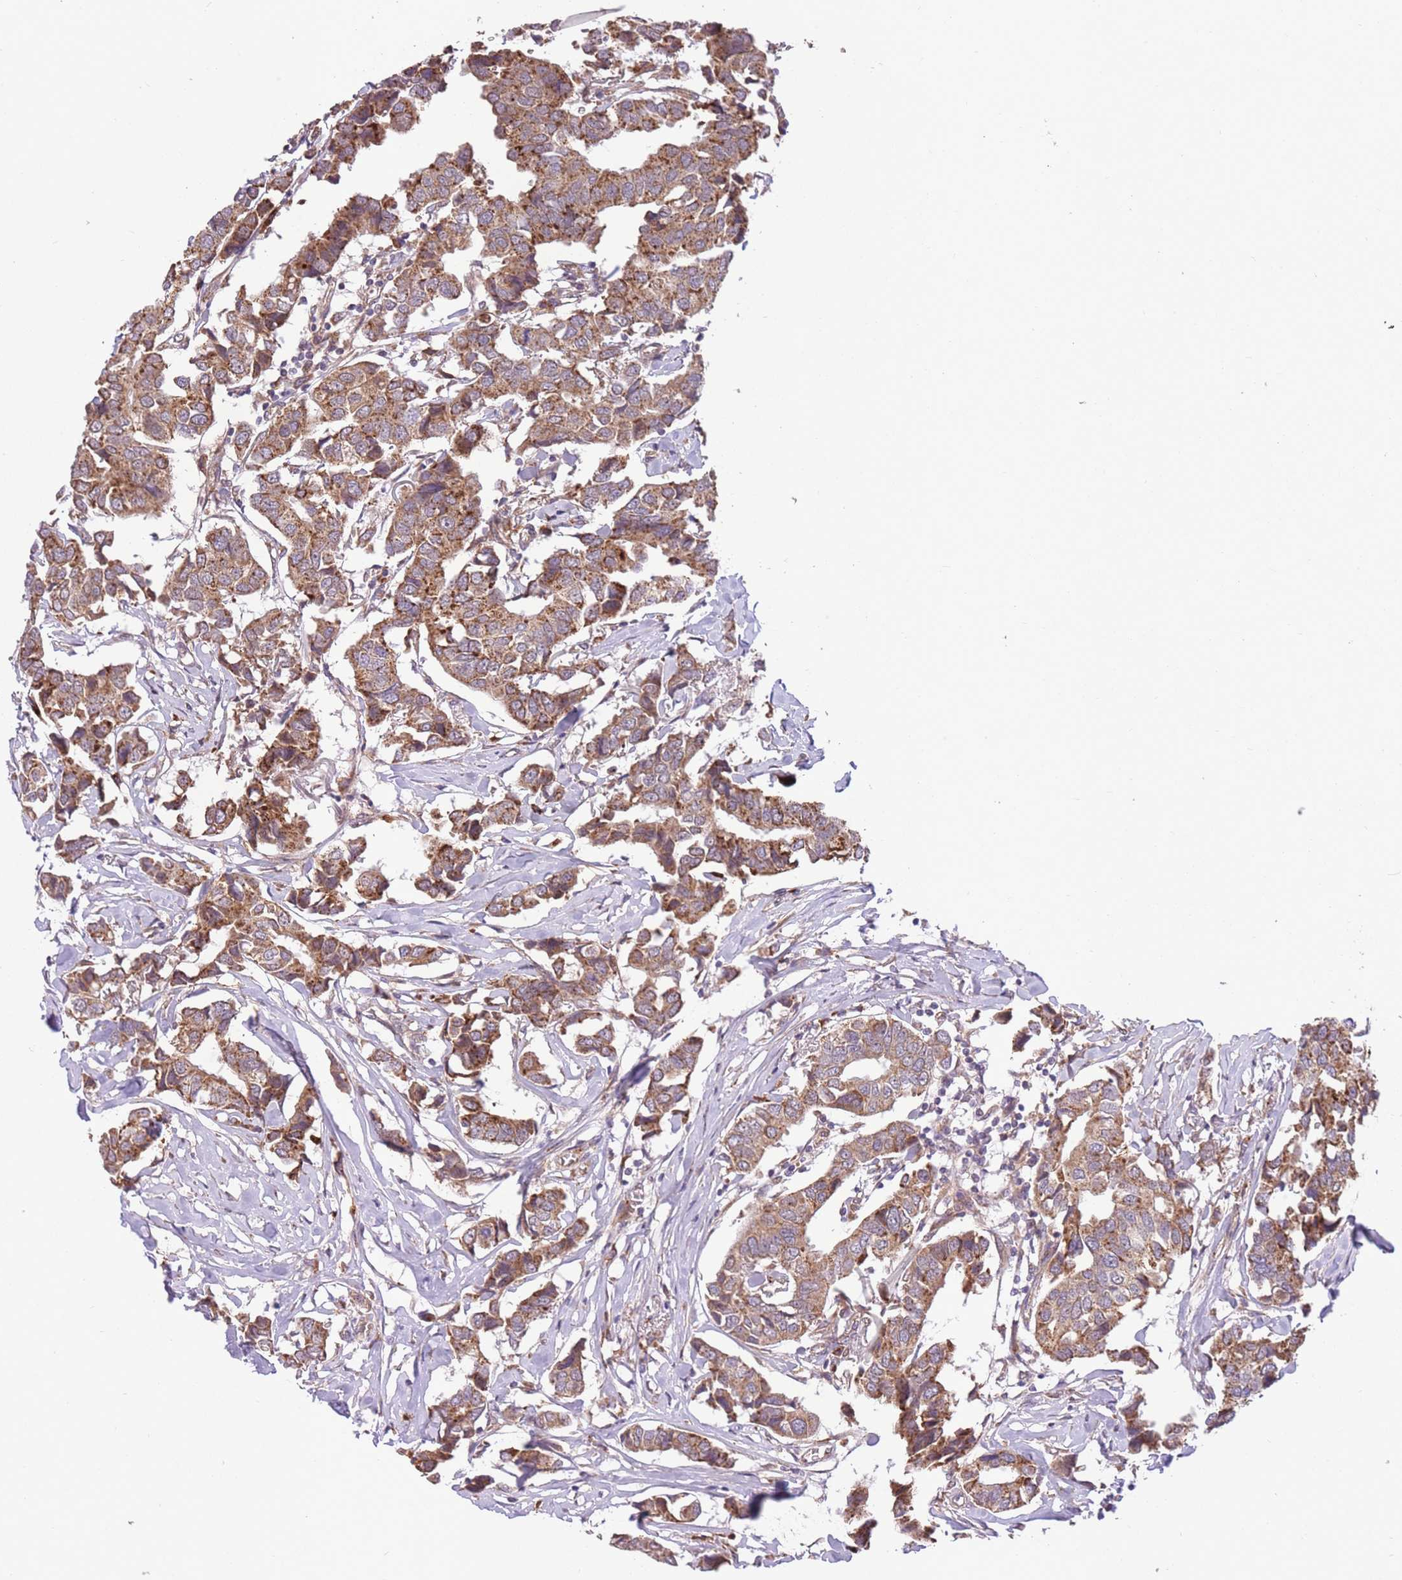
{"staining": {"intensity": "moderate", "quantity": ">75%", "location": "cytoplasmic/membranous"}, "tissue": "breast cancer", "cell_type": "Tumor cells", "image_type": "cancer", "snomed": [{"axis": "morphology", "description": "Duct carcinoma"}, {"axis": "topography", "description": "Breast"}], "caption": "DAB immunohistochemical staining of breast invasive ductal carcinoma demonstrates moderate cytoplasmic/membranous protein staining in about >75% of tumor cells.", "gene": "POLR3F", "patient": {"sex": "female", "age": 80}}